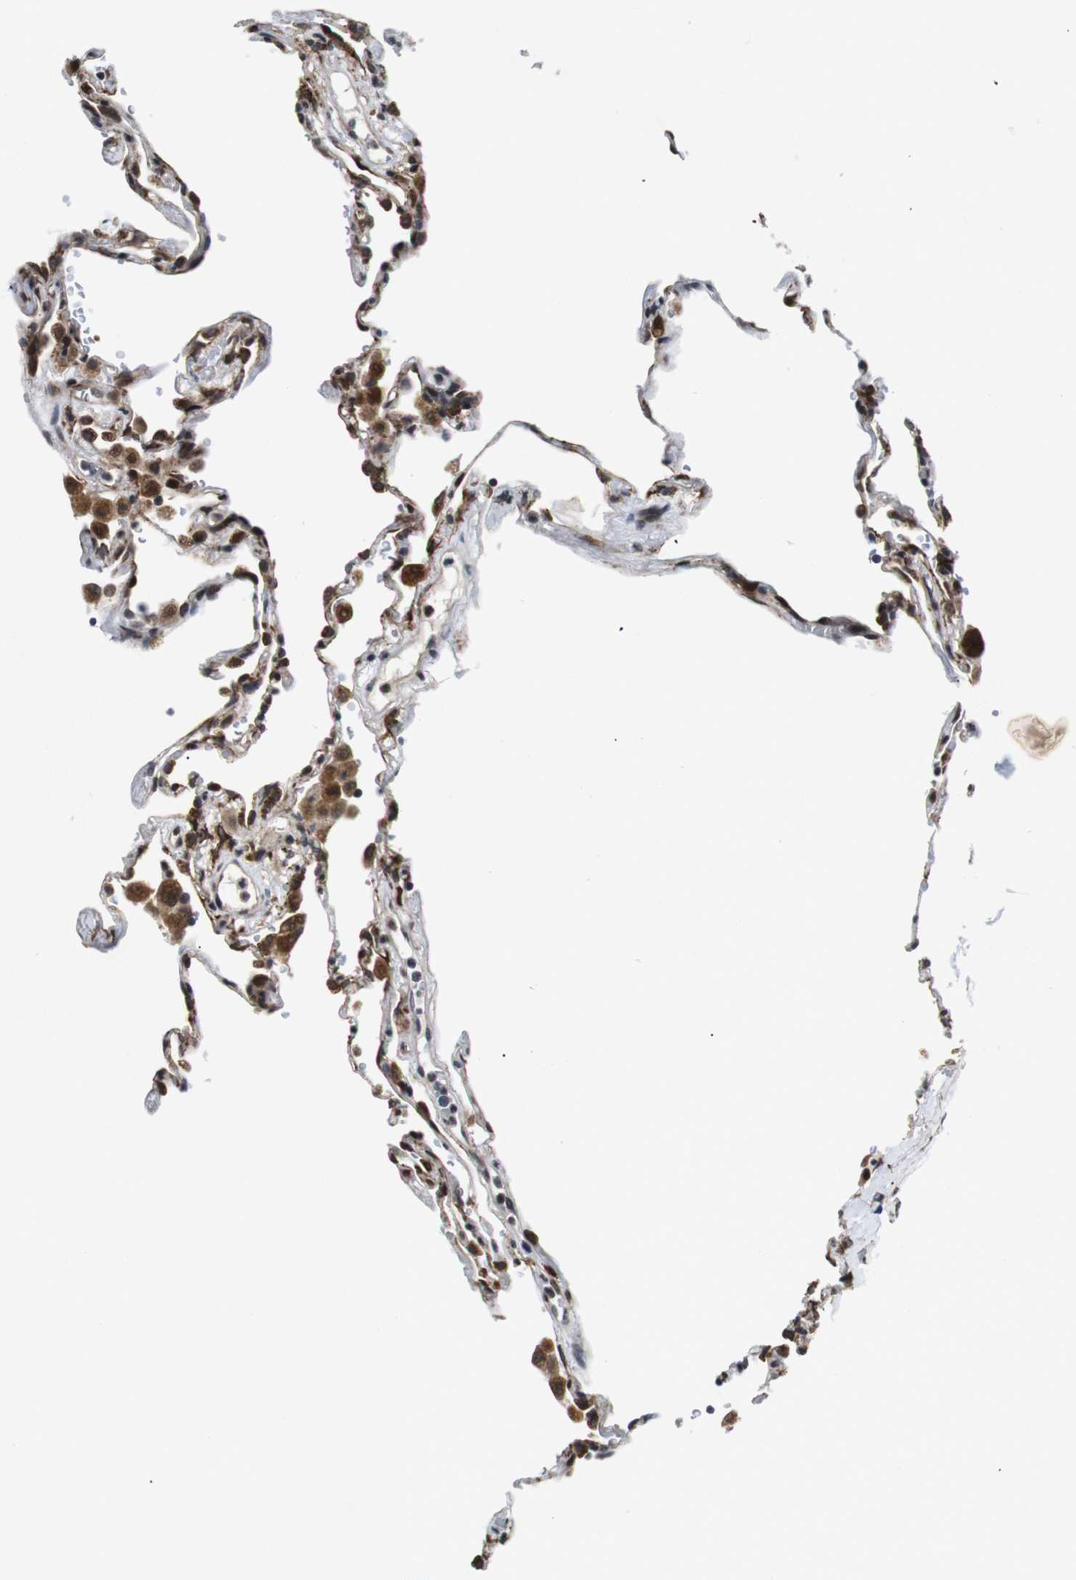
{"staining": {"intensity": "strong", "quantity": "<25%", "location": "cytoplasmic/membranous,nuclear"}, "tissue": "lung", "cell_type": "Alveolar cells", "image_type": "normal", "snomed": [{"axis": "morphology", "description": "Normal tissue, NOS"}, {"axis": "topography", "description": "Lung"}], "caption": "IHC (DAB) staining of unremarkable human lung reveals strong cytoplasmic/membranous,nuclear protein expression in about <25% of alveolar cells.", "gene": "EIF4G1", "patient": {"sex": "male", "age": 59}}